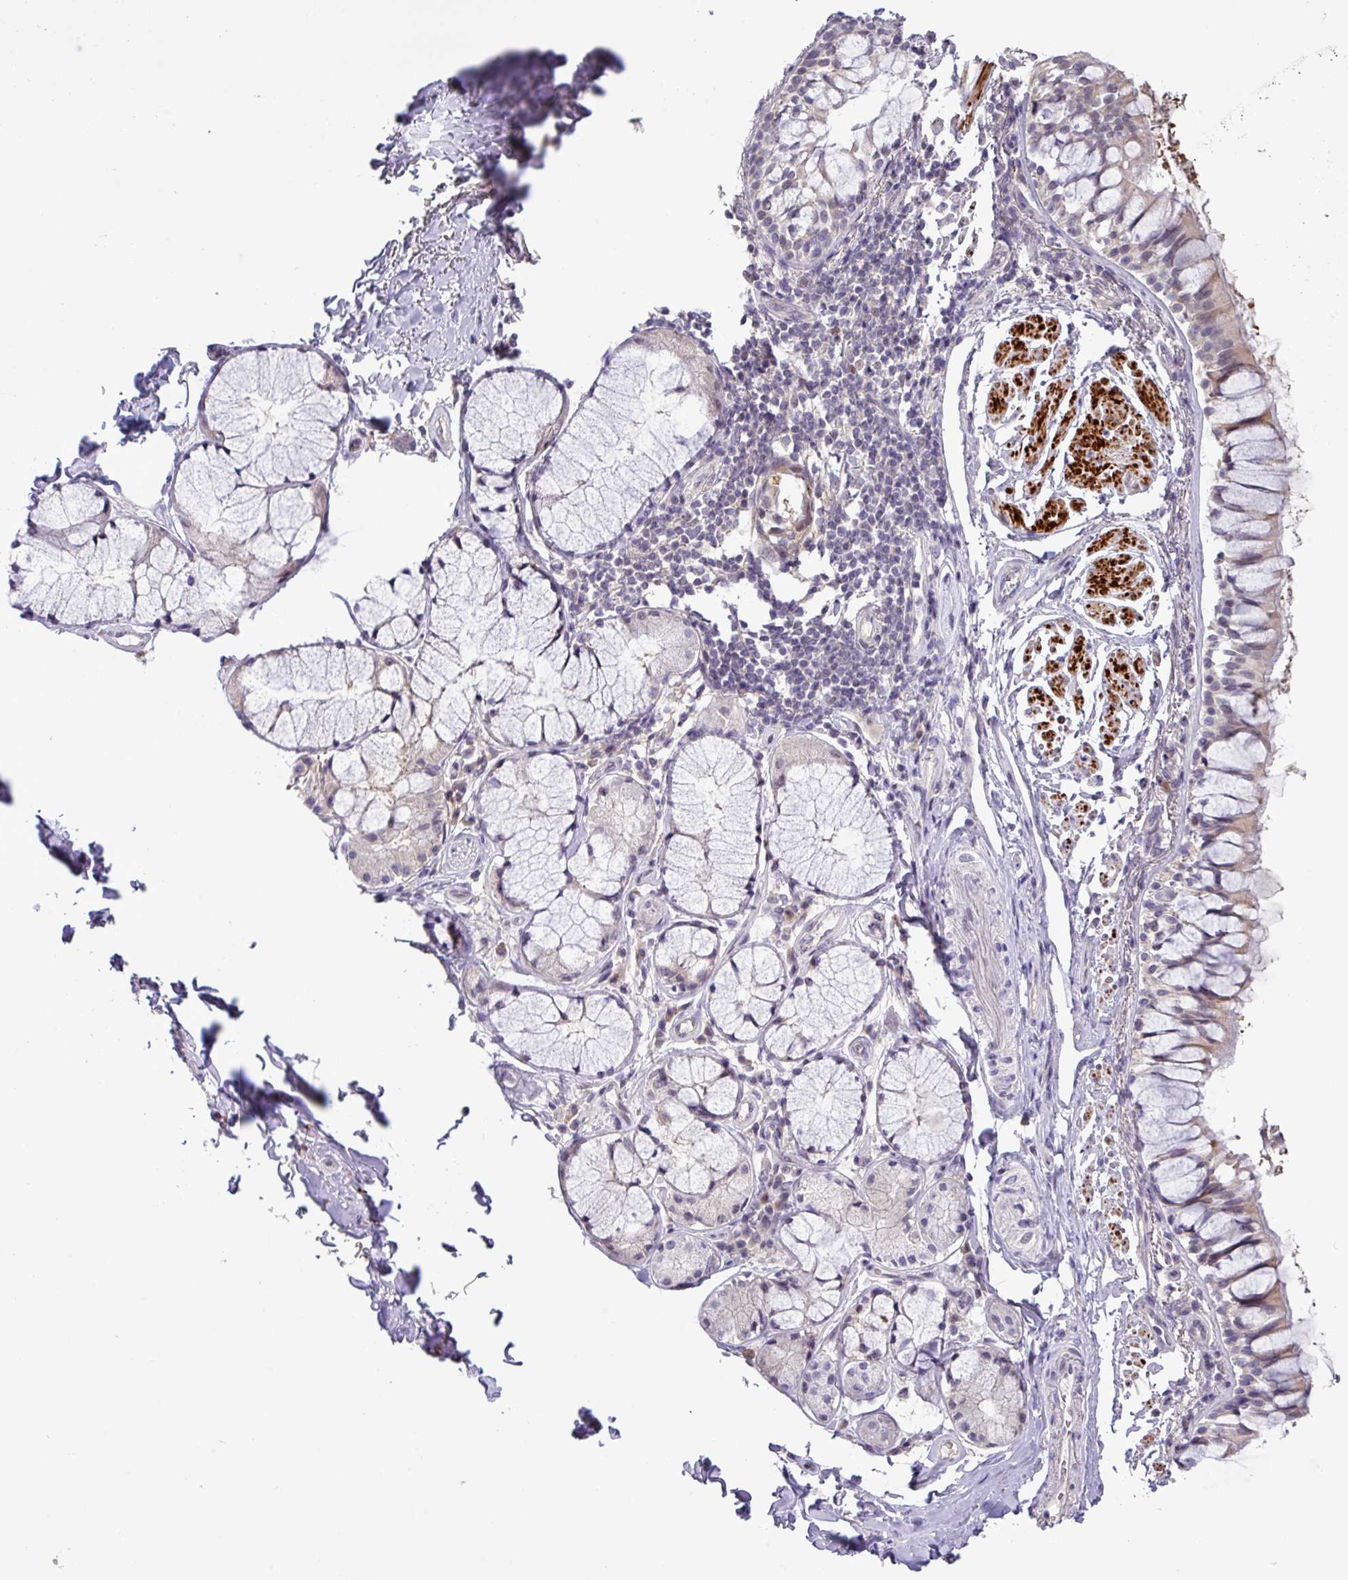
{"staining": {"intensity": "weak", "quantity": "<25%", "location": "cytoplasmic/membranous,nuclear"}, "tissue": "bronchus", "cell_type": "Respiratory epithelial cells", "image_type": "normal", "snomed": [{"axis": "morphology", "description": "Normal tissue, NOS"}, {"axis": "topography", "description": "Bronchus"}], "caption": "Protein analysis of benign bronchus shows no significant expression in respiratory epithelial cells.", "gene": "RIPPLY1", "patient": {"sex": "male", "age": 70}}